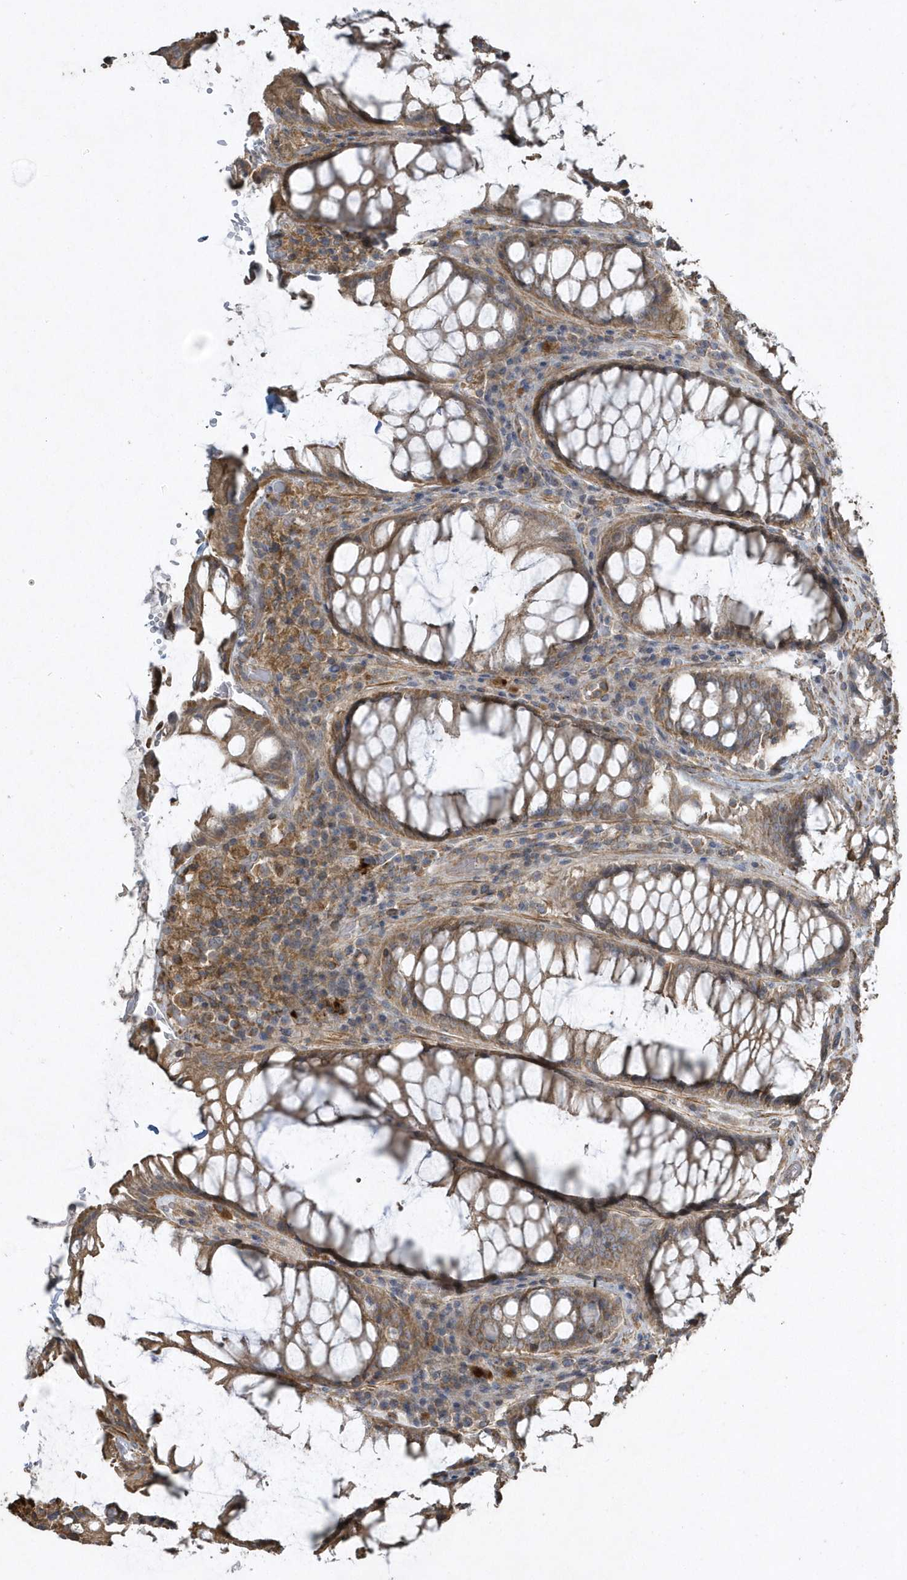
{"staining": {"intensity": "moderate", "quantity": ">75%", "location": "cytoplasmic/membranous"}, "tissue": "rectum", "cell_type": "Glandular cells", "image_type": "normal", "snomed": [{"axis": "morphology", "description": "Normal tissue, NOS"}, {"axis": "topography", "description": "Rectum"}], "caption": "The immunohistochemical stain highlights moderate cytoplasmic/membranous staining in glandular cells of normal rectum.", "gene": "SENP8", "patient": {"sex": "male", "age": 64}}